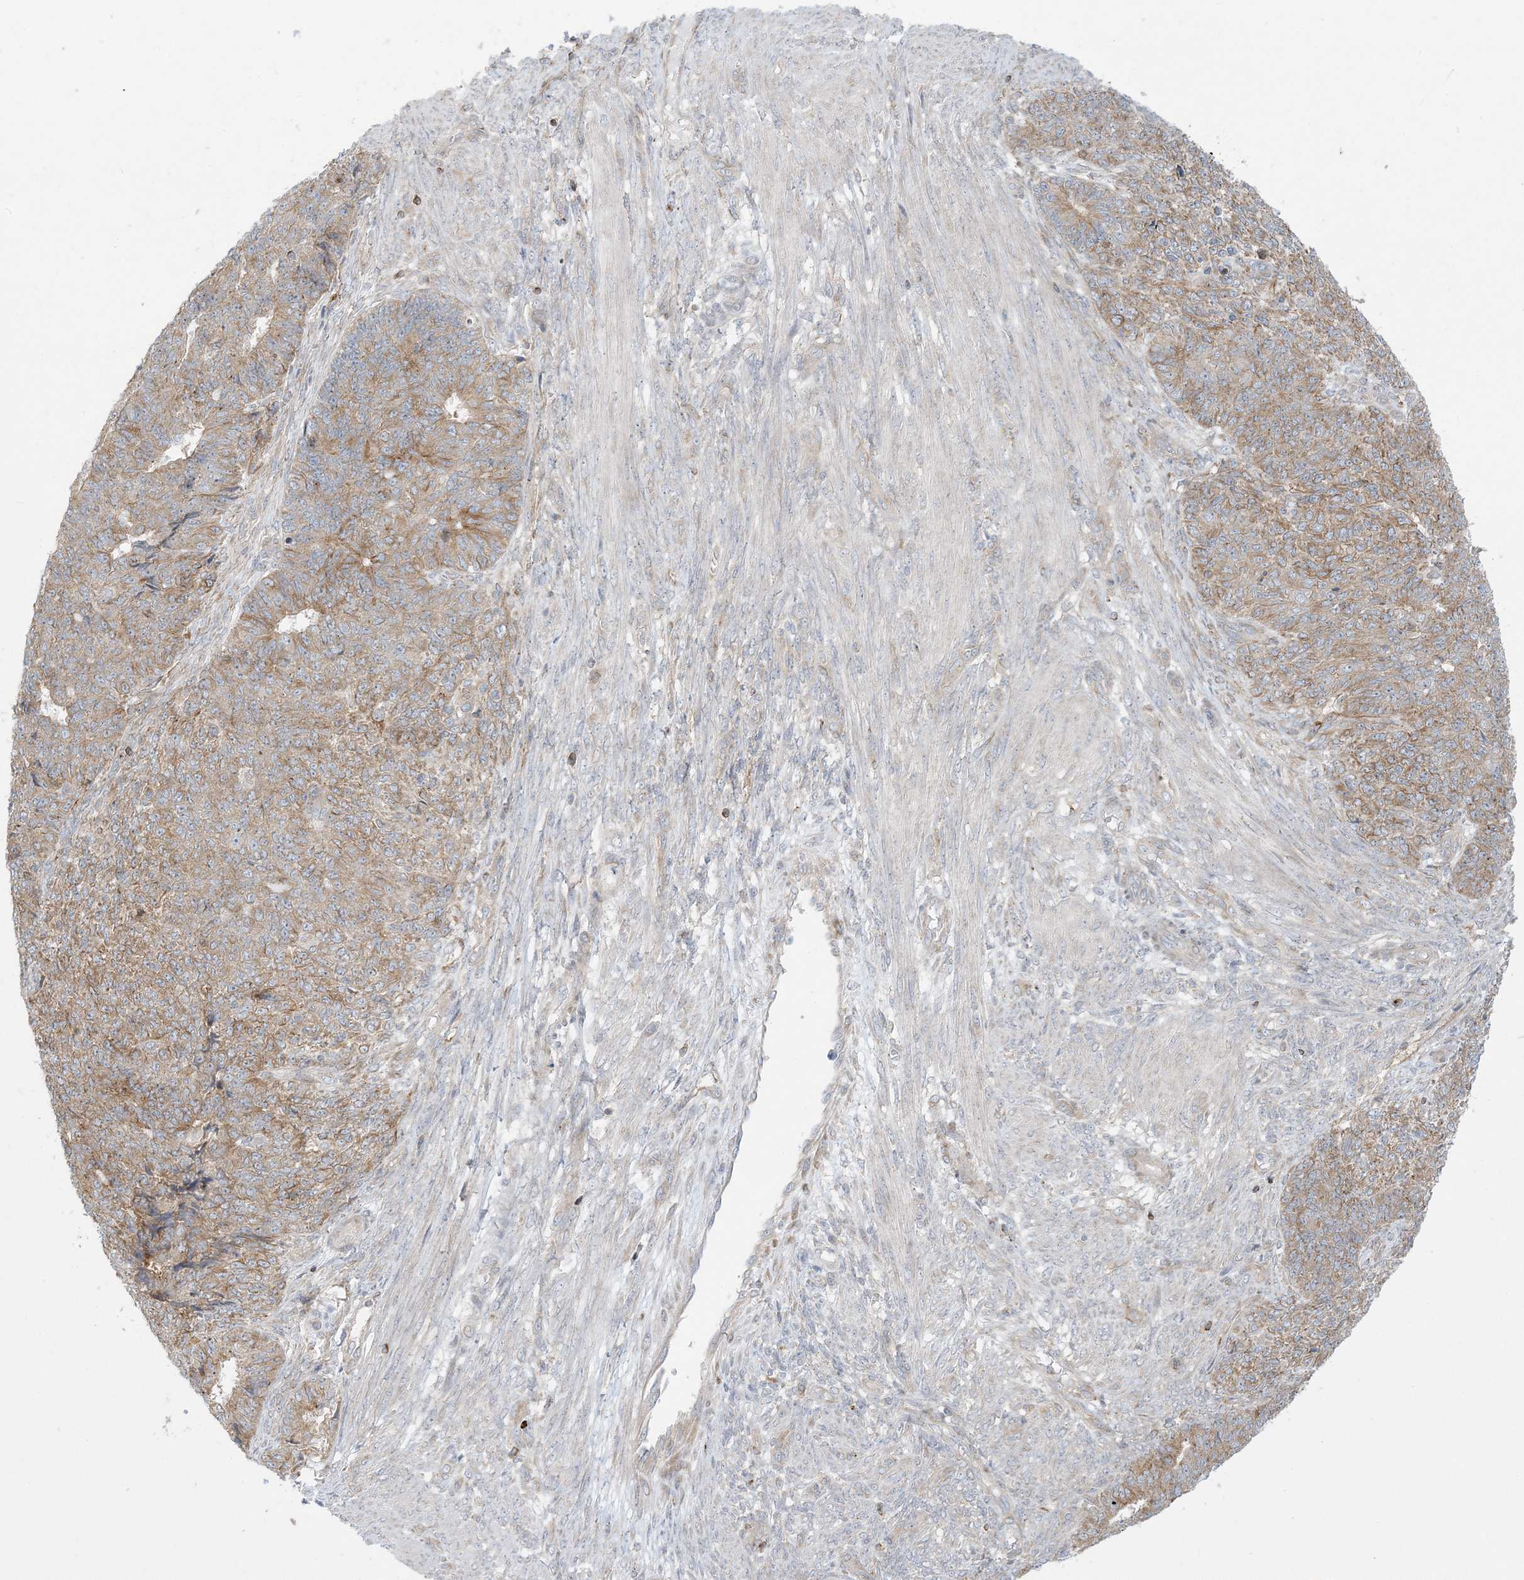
{"staining": {"intensity": "moderate", "quantity": ">75%", "location": "cytoplasmic/membranous"}, "tissue": "endometrial cancer", "cell_type": "Tumor cells", "image_type": "cancer", "snomed": [{"axis": "morphology", "description": "Adenocarcinoma, NOS"}, {"axis": "topography", "description": "Endometrium"}], "caption": "Moderate cytoplasmic/membranous protein staining is seen in about >75% of tumor cells in adenocarcinoma (endometrial).", "gene": "SLAMF9", "patient": {"sex": "female", "age": 32}}